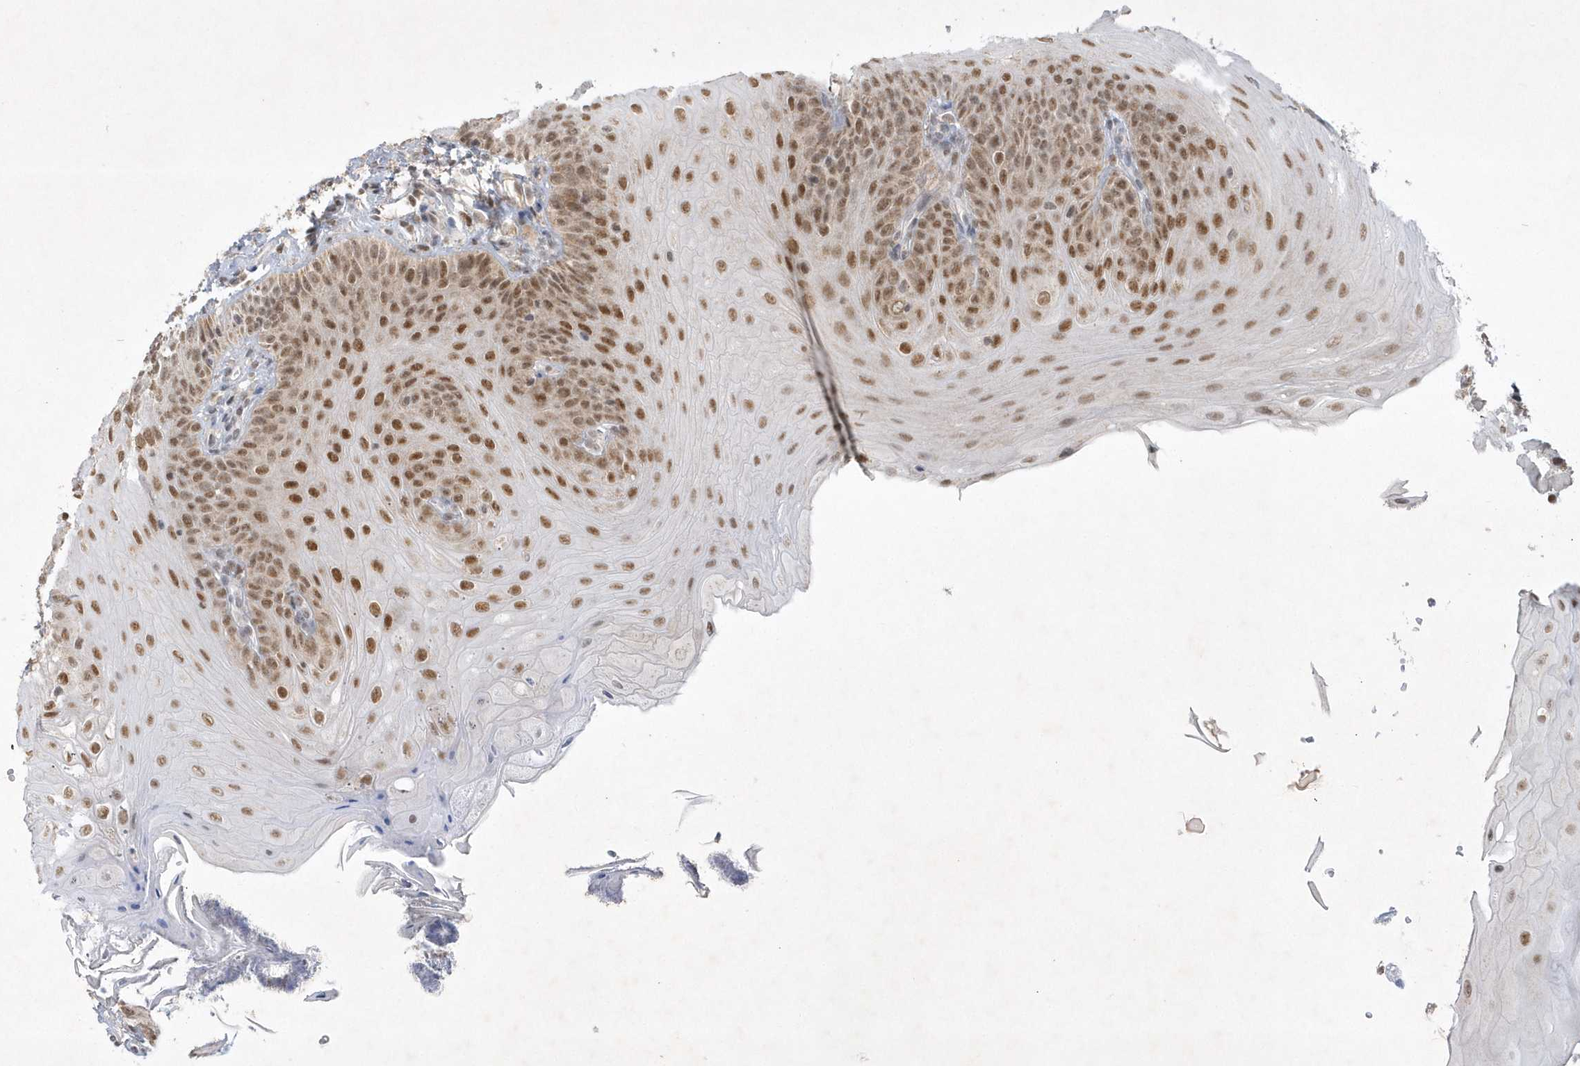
{"staining": {"intensity": "strong", "quantity": ">75%", "location": "nuclear"}, "tissue": "oral mucosa", "cell_type": "Squamous epithelial cells", "image_type": "normal", "snomed": [{"axis": "morphology", "description": "Normal tissue, NOS"}, {"axis": "topography", "description": "Oral tissue"}], "caption": "Protein staining of normal oral mucosa shows strong nuclear expression in approximately >75% of squamous epithelial cells. The staining is performed using DAB (3,3'-diaminobenzidine) brown chromogen to label protein expression. The nuclei are counter-stained blue using hematoxylin.", "gene": "CPSF3", "patient": {"sex": "female", "age": 68}}